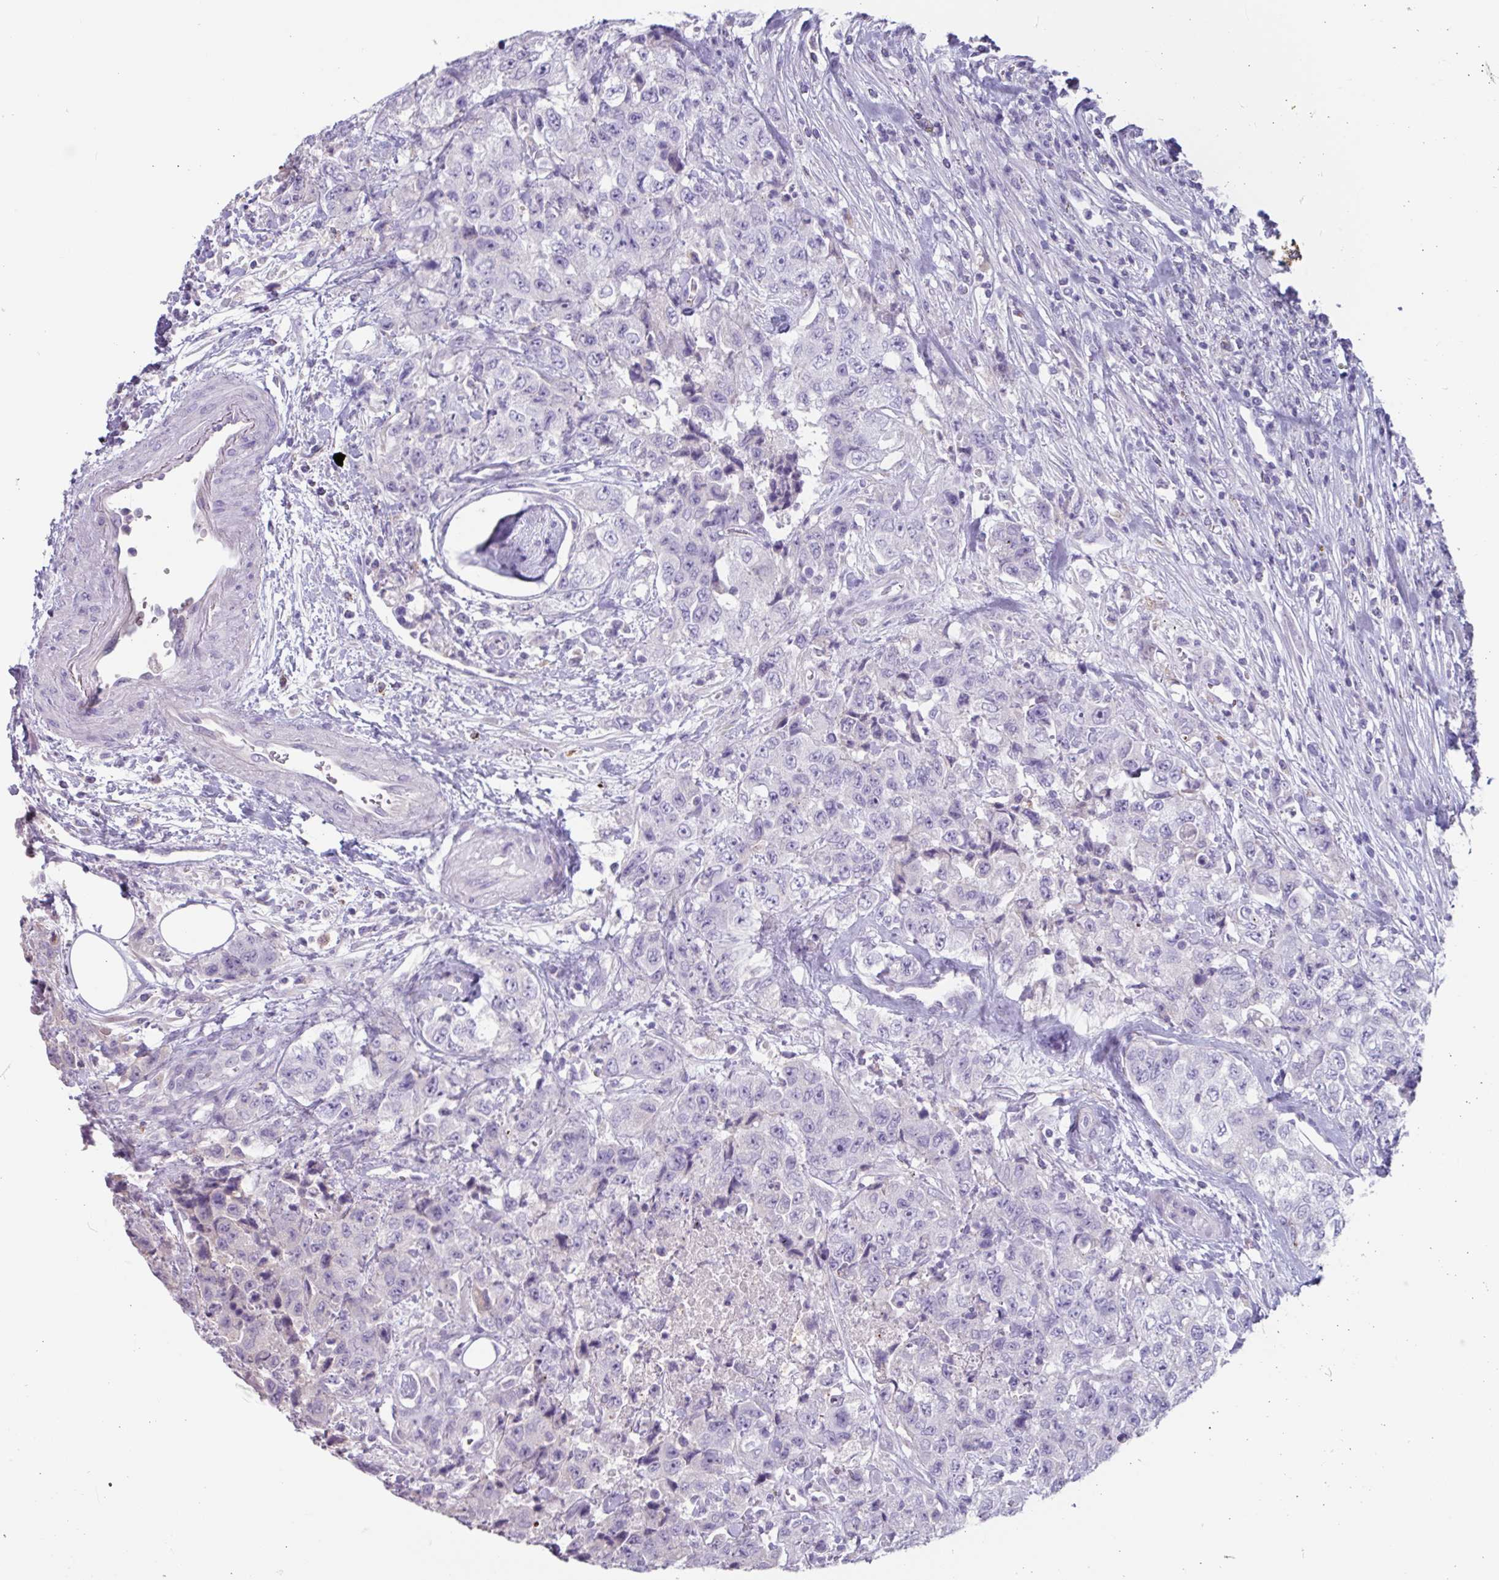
{"staining": {"intensity": "negative", "quantity": "none", "location": "none"}, "tissue": "urothelial cancer", "cell_type": "Tumor cells", "image_type": "cancer", "snomed": [{"axis": "morphology", "description": "Urothelial carcinoma, High grade"}, {"axis": "topography", "description": "Urinary bladder"}], "caption": "This is a image of immunohistochemistry staining of urothelial carcinoma (high-grade), which shows no expression in tumor cells.", "gene": "OR2T10", "patient": {"sex": "female", "age": 78}}